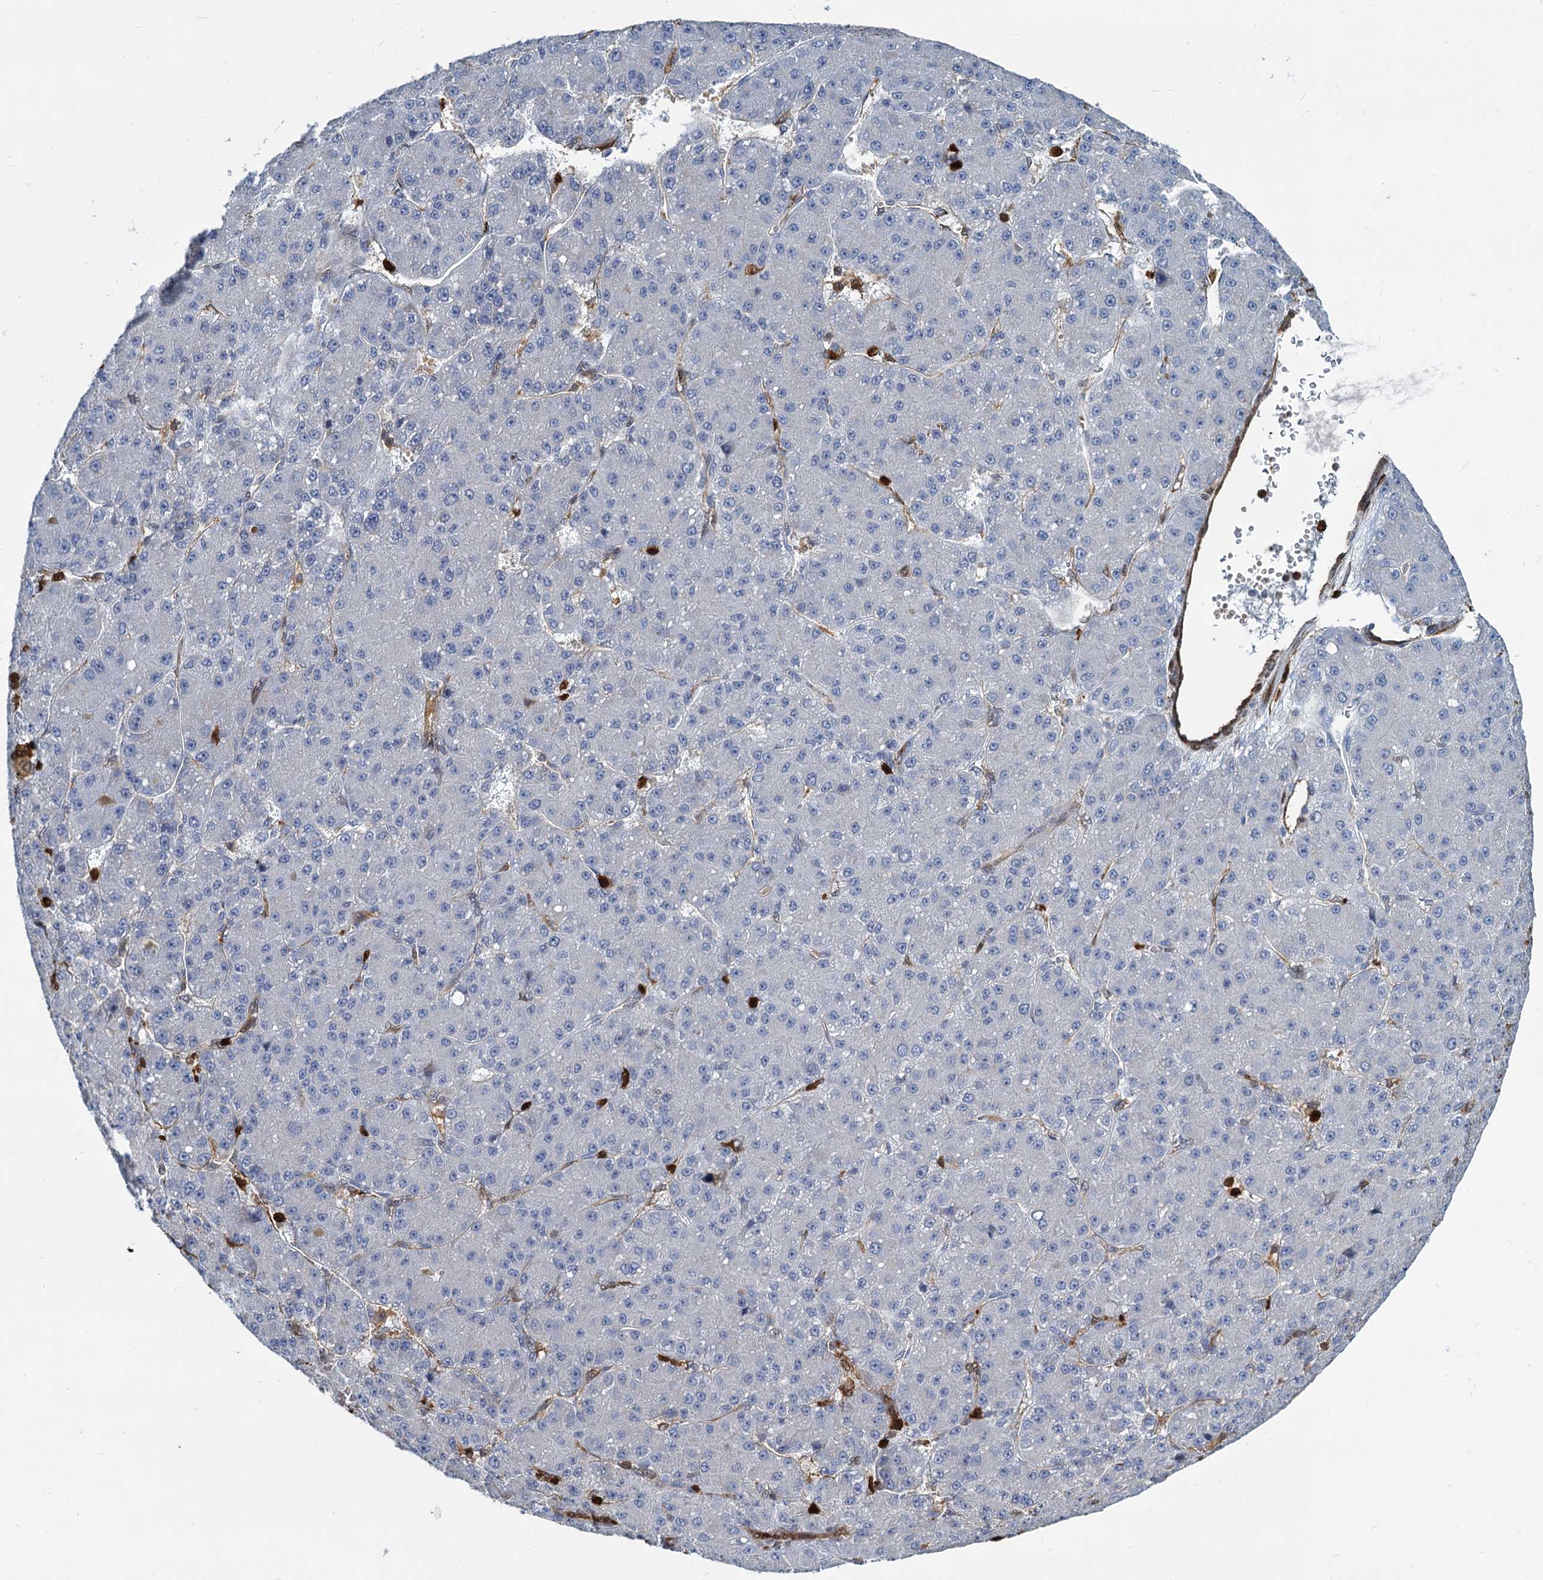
{"staining": {"intensity": "negative", "quantity": "none", "location": "none"}, "tissue": "liver cancer", "cell_type": "Tumor cells", "image_type": "cancer", "snomed": [{"axis": "morphology", "description": "Carcinoma, Hepatocellular, NOS"}, {"axis": "topography", "description": "Liver"}], "caption": "The image shows no staining of tumor cells in liver cancer (hepatocellular carcinoma).", "gene": "S100A6", "patient": {"sex": "male", "age": 67}}